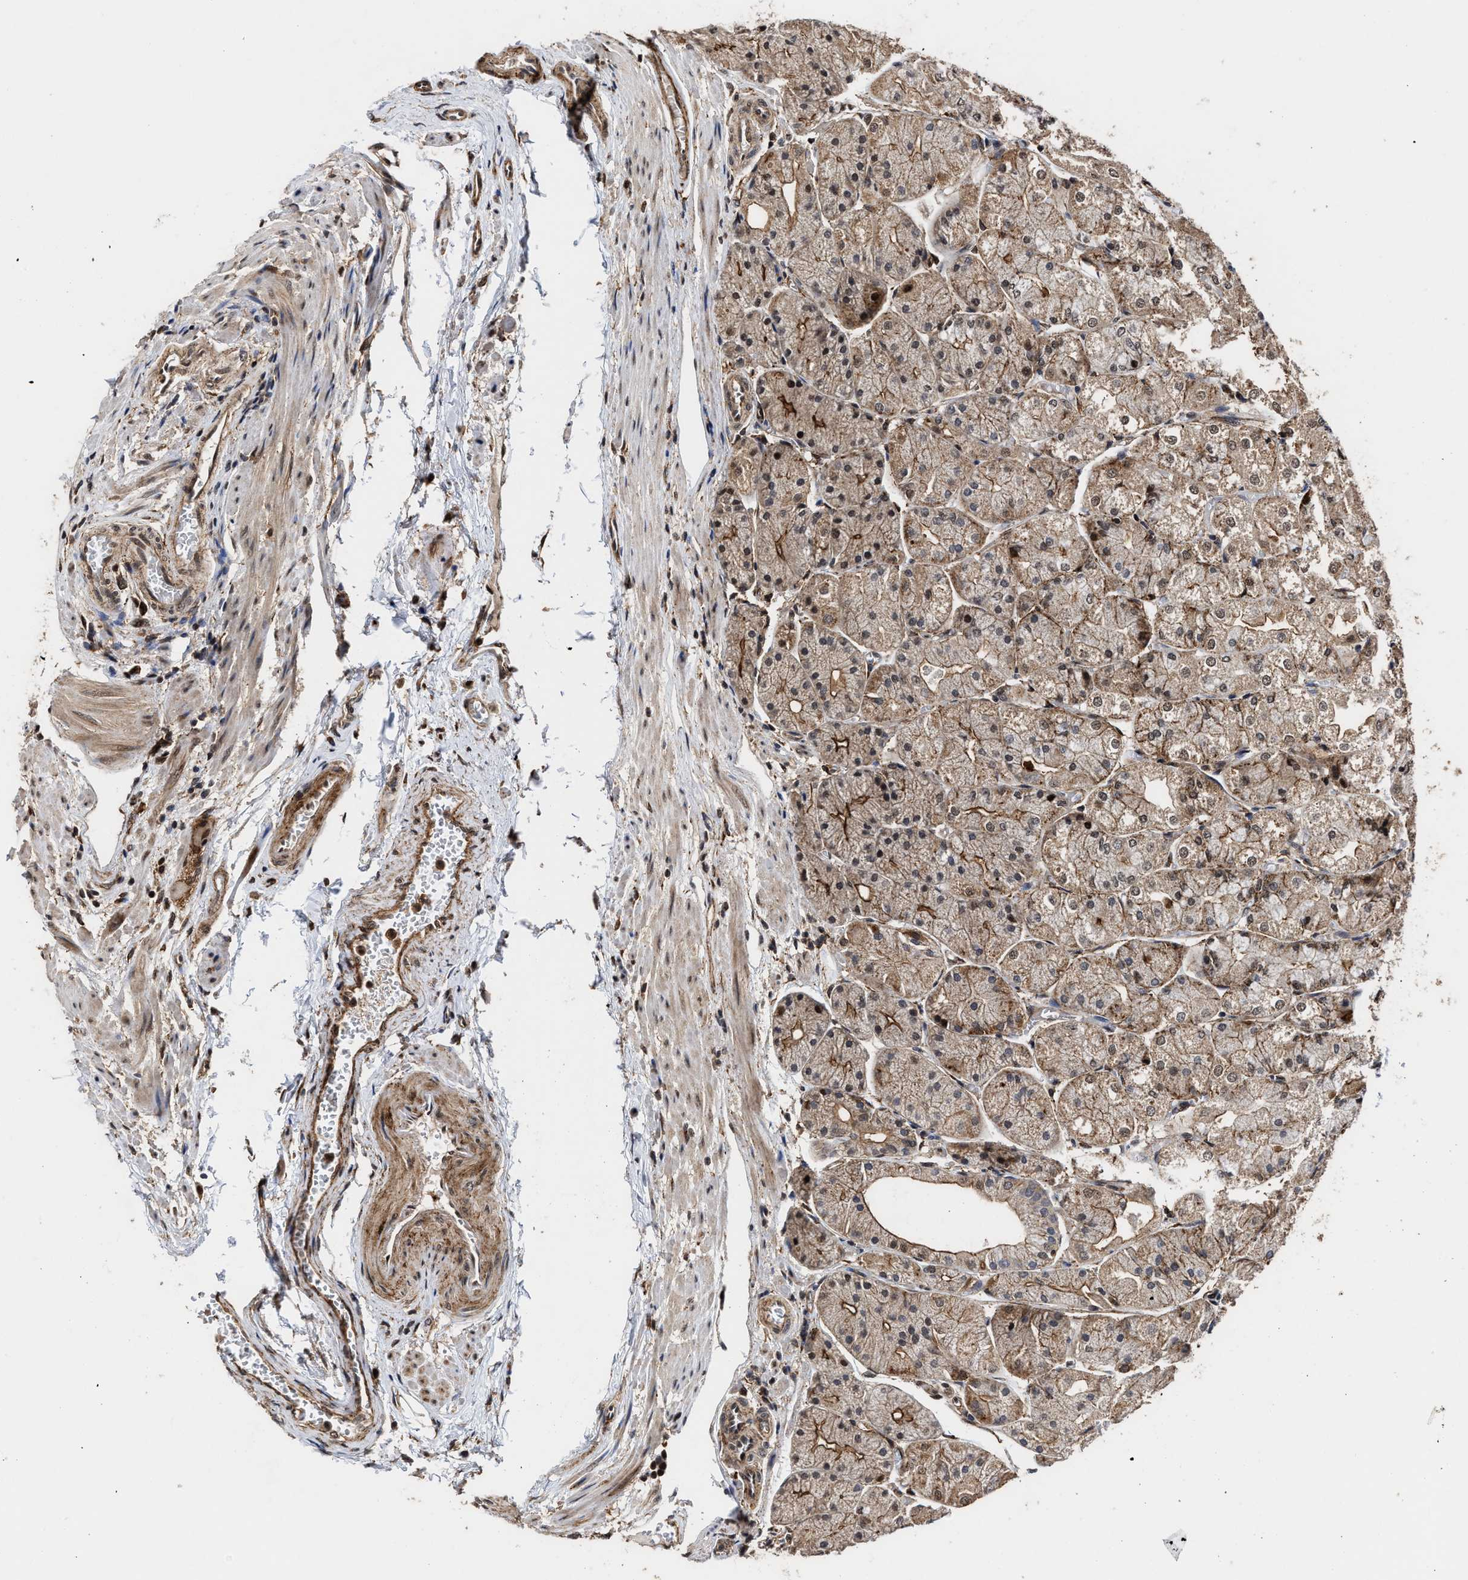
{"staining": {"intensity": "moderate", "quantity": ">75%", "location": "cytoplasmic/membranous,nuclear"}, "tissue": "stomach", "cell_type": "Glandular cells", "image_type": "normal", "snomed": [{"axis": "morphology", "description": "Normal tissue, NOS"}, {"axis": "topography", "description": "Stomach, upper"}], "caption": "Stomach stained with immunohistochemistry demonstrates moderate cytoplasmic/membranous,nuclear staining in approximately >75% of glandular cells.", "gene": "SEPTIN2", "patient": {"sex": "male", "age": 72}}